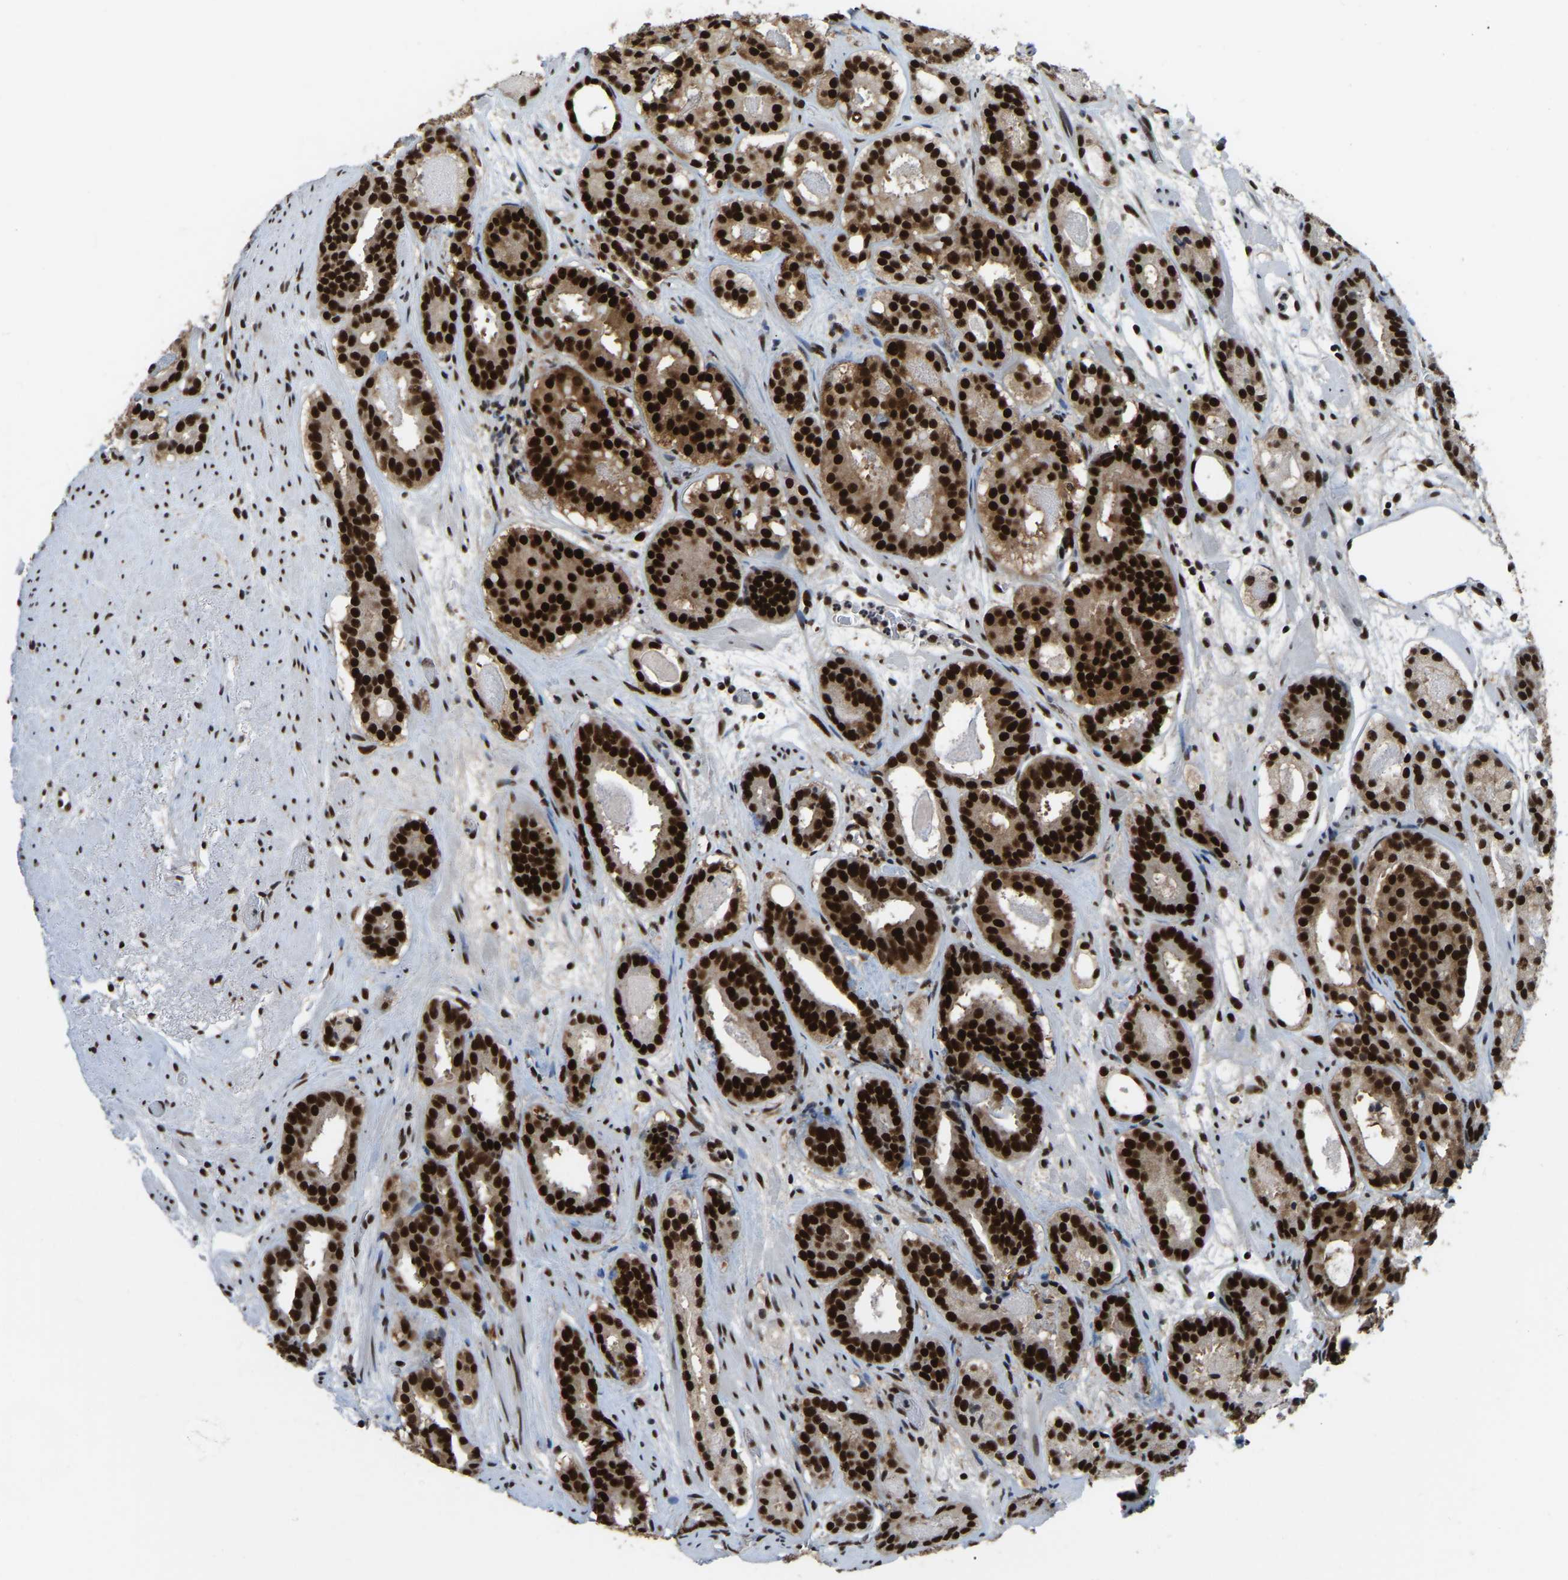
{"staining": {"intensity": "strong", "quantity": ">75%", "location": "nuclear"}, "tissue": "prostate cancer", "cell_type": "Tumor cells", "image_type": "cancer", "snomed": [{"axis": "morphology", "description": "Adenocarcinoma, Low grade"}, {"axis": "topography", "description": "Prostate"}], "caption": "Immunohistochemistry staining of low-grade adenocarcinoma (prostate), which reveals high levels of strong nuclear staining in approximately >75% of tumor cells indicating strong nuclear protein staining. The staining was performed using DAB (3,3'-diaminobenzidine) (brown) for protein detection and nuclei were counterstained in hematoxylin (blue).", "gene": "TBL1XR1", "patient": {"sex": "male", "age": 69}}